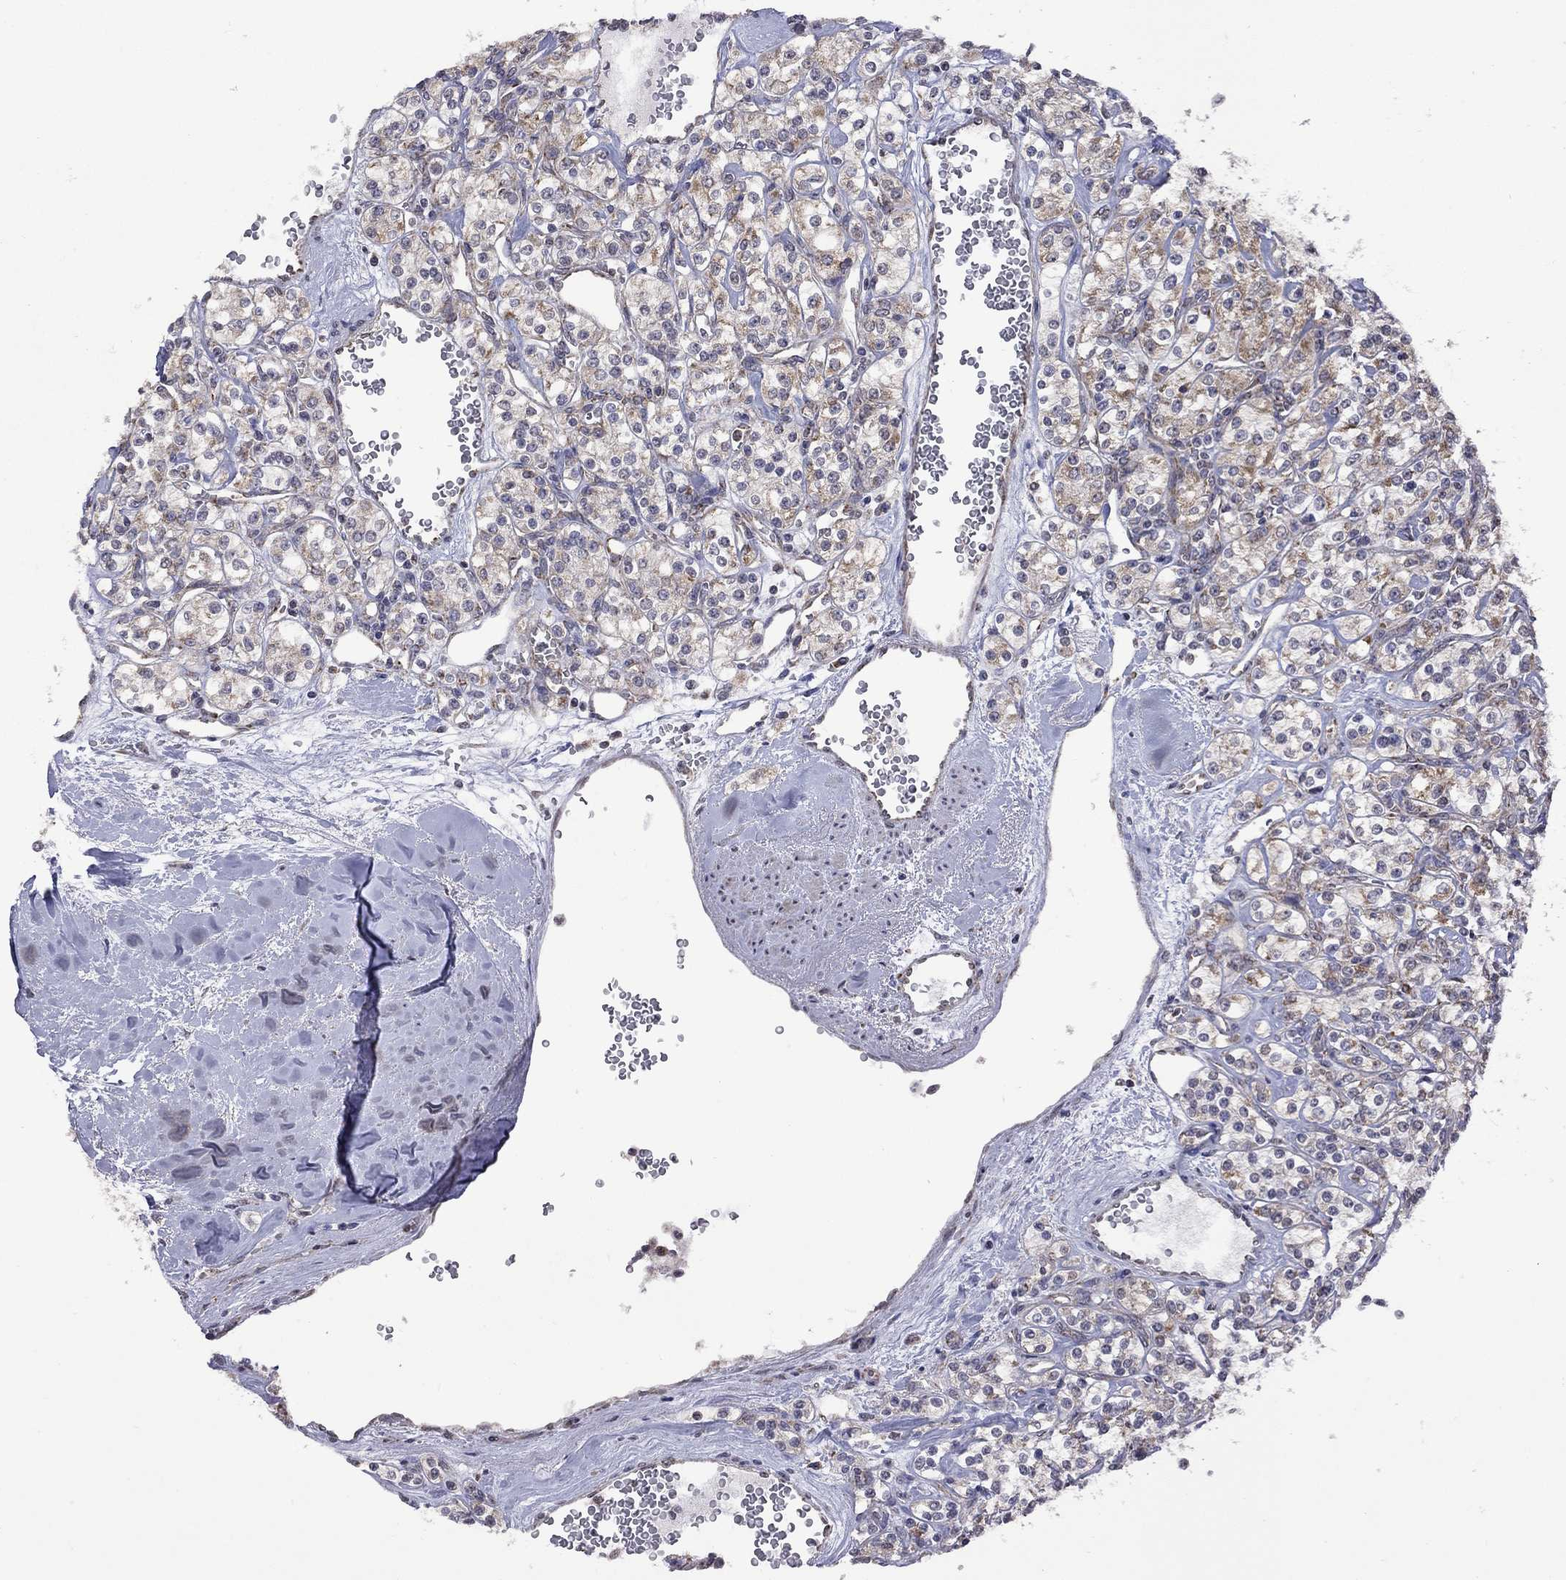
{"staining": {"intensity": "strong", "quantity": "25%-75%", "location": "cytoplasmic/membranous"}, "tissue": "renal cancer", "cell_type": "Tumor cells", "image_type": "cancer", "snomed": [{"axis": "morphology", "description": "Adenocarcinoma, NOS"}, {"axis": "topography", "description": "Kidney"}], "caption": "Renal adenocarcinoma stained with a protein marker shows strong staining in tumor cells.", "gene": "NDUFB1", "patient": {"sex": "male", "age": 77}}